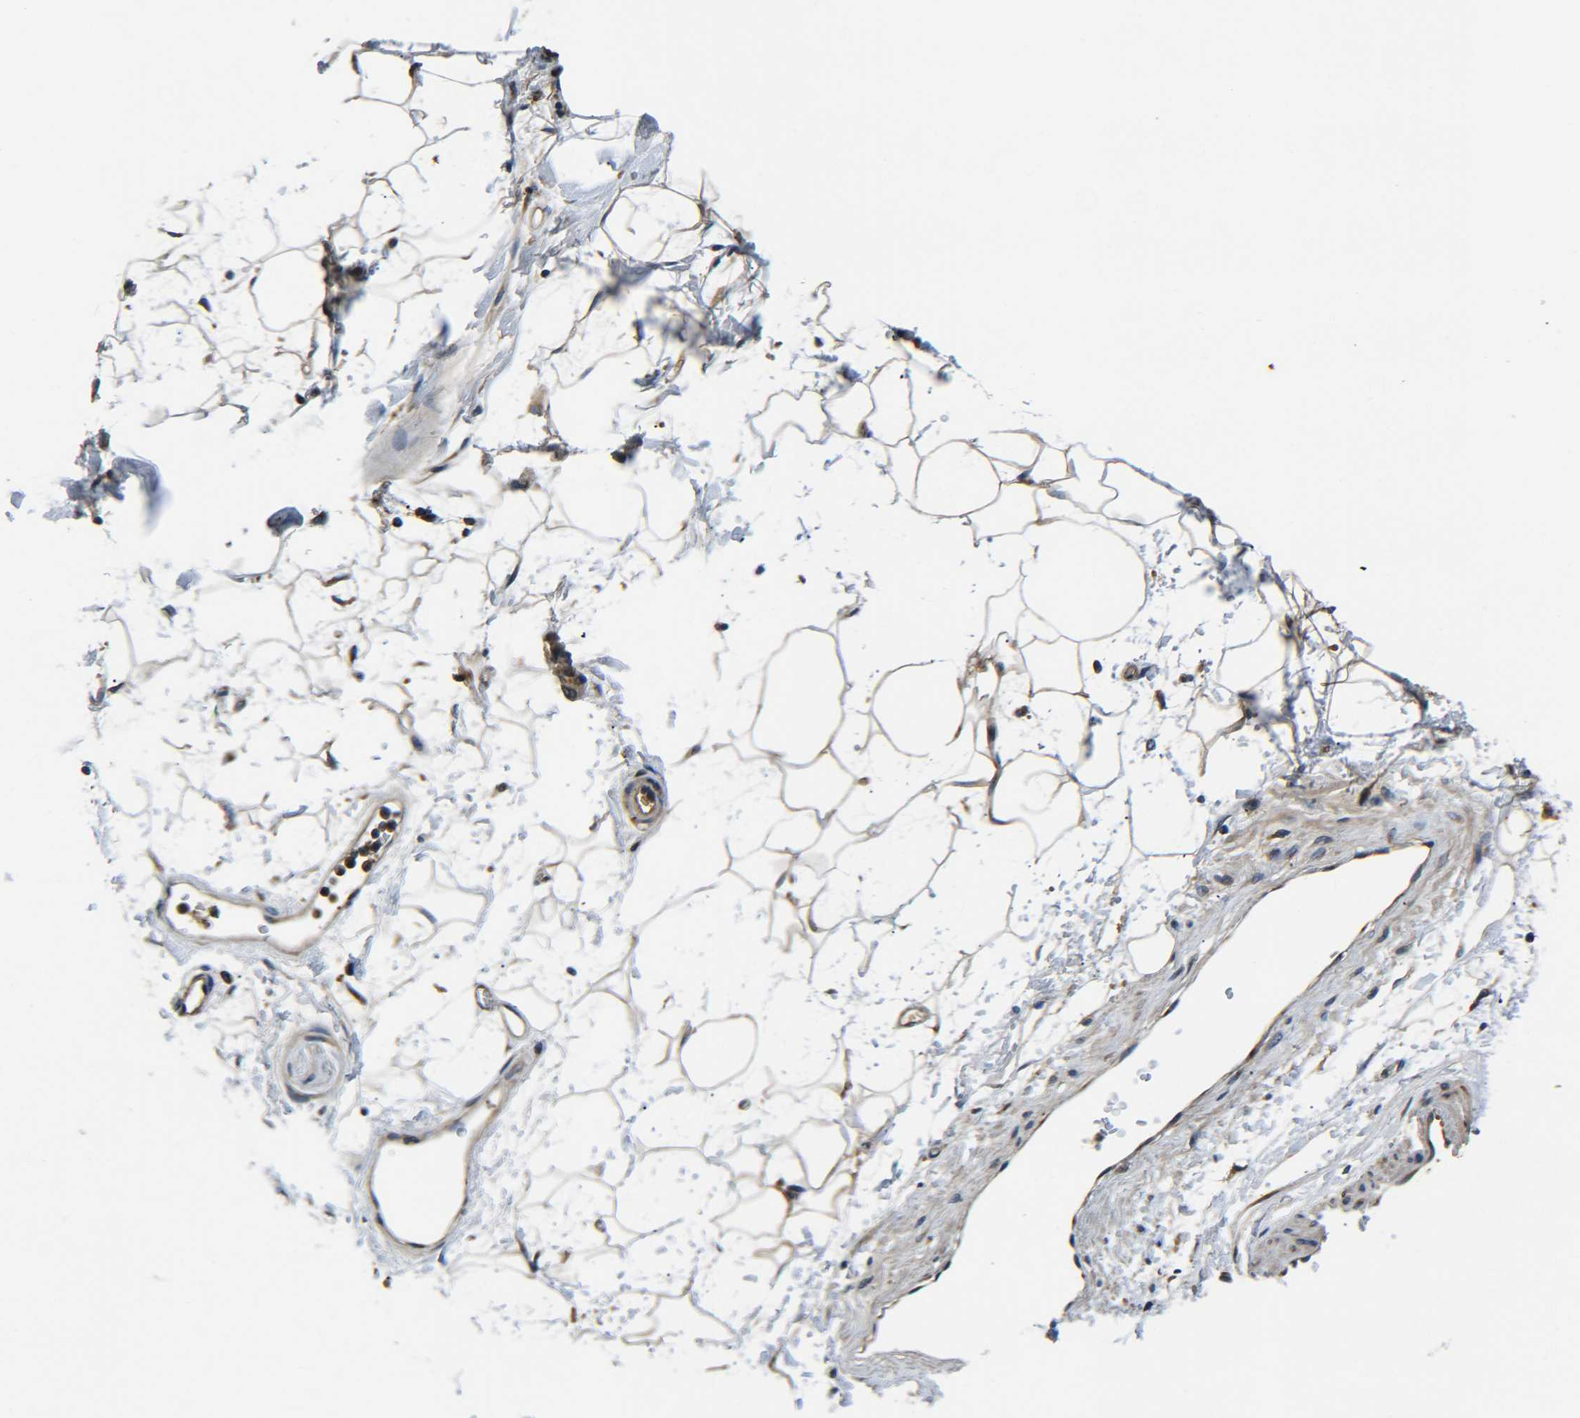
{"staining": {"intensity": "moderate", "quantity": "25%-75%", "location": "cytoplasmic/membranous"}, "tissue": "adipose tissue", "cell_type": "Adipocytes", "image_type": "normal", "snomed": [{"axis": "morphology", "description": "Normal tissue, NOS"}, {"axis": "topography", "description": "Soft tissue"}], "caption": "Immunohistochemistry (IHC) (DAB (3,3'-diaminobenzidine)) staining of unremarkable adipose tissue shows moderate cytoplasmic/membranous protein expression in approximately 25%-75% of adipocytes. (Stains: DAB (3,3'-diaminobenzidine) in brown, nuclei in blue, Microscopy: brightfield microscopy at high magnification).", "gene": "RAB1B", "patient": {"sex": "male", "age": 72}}